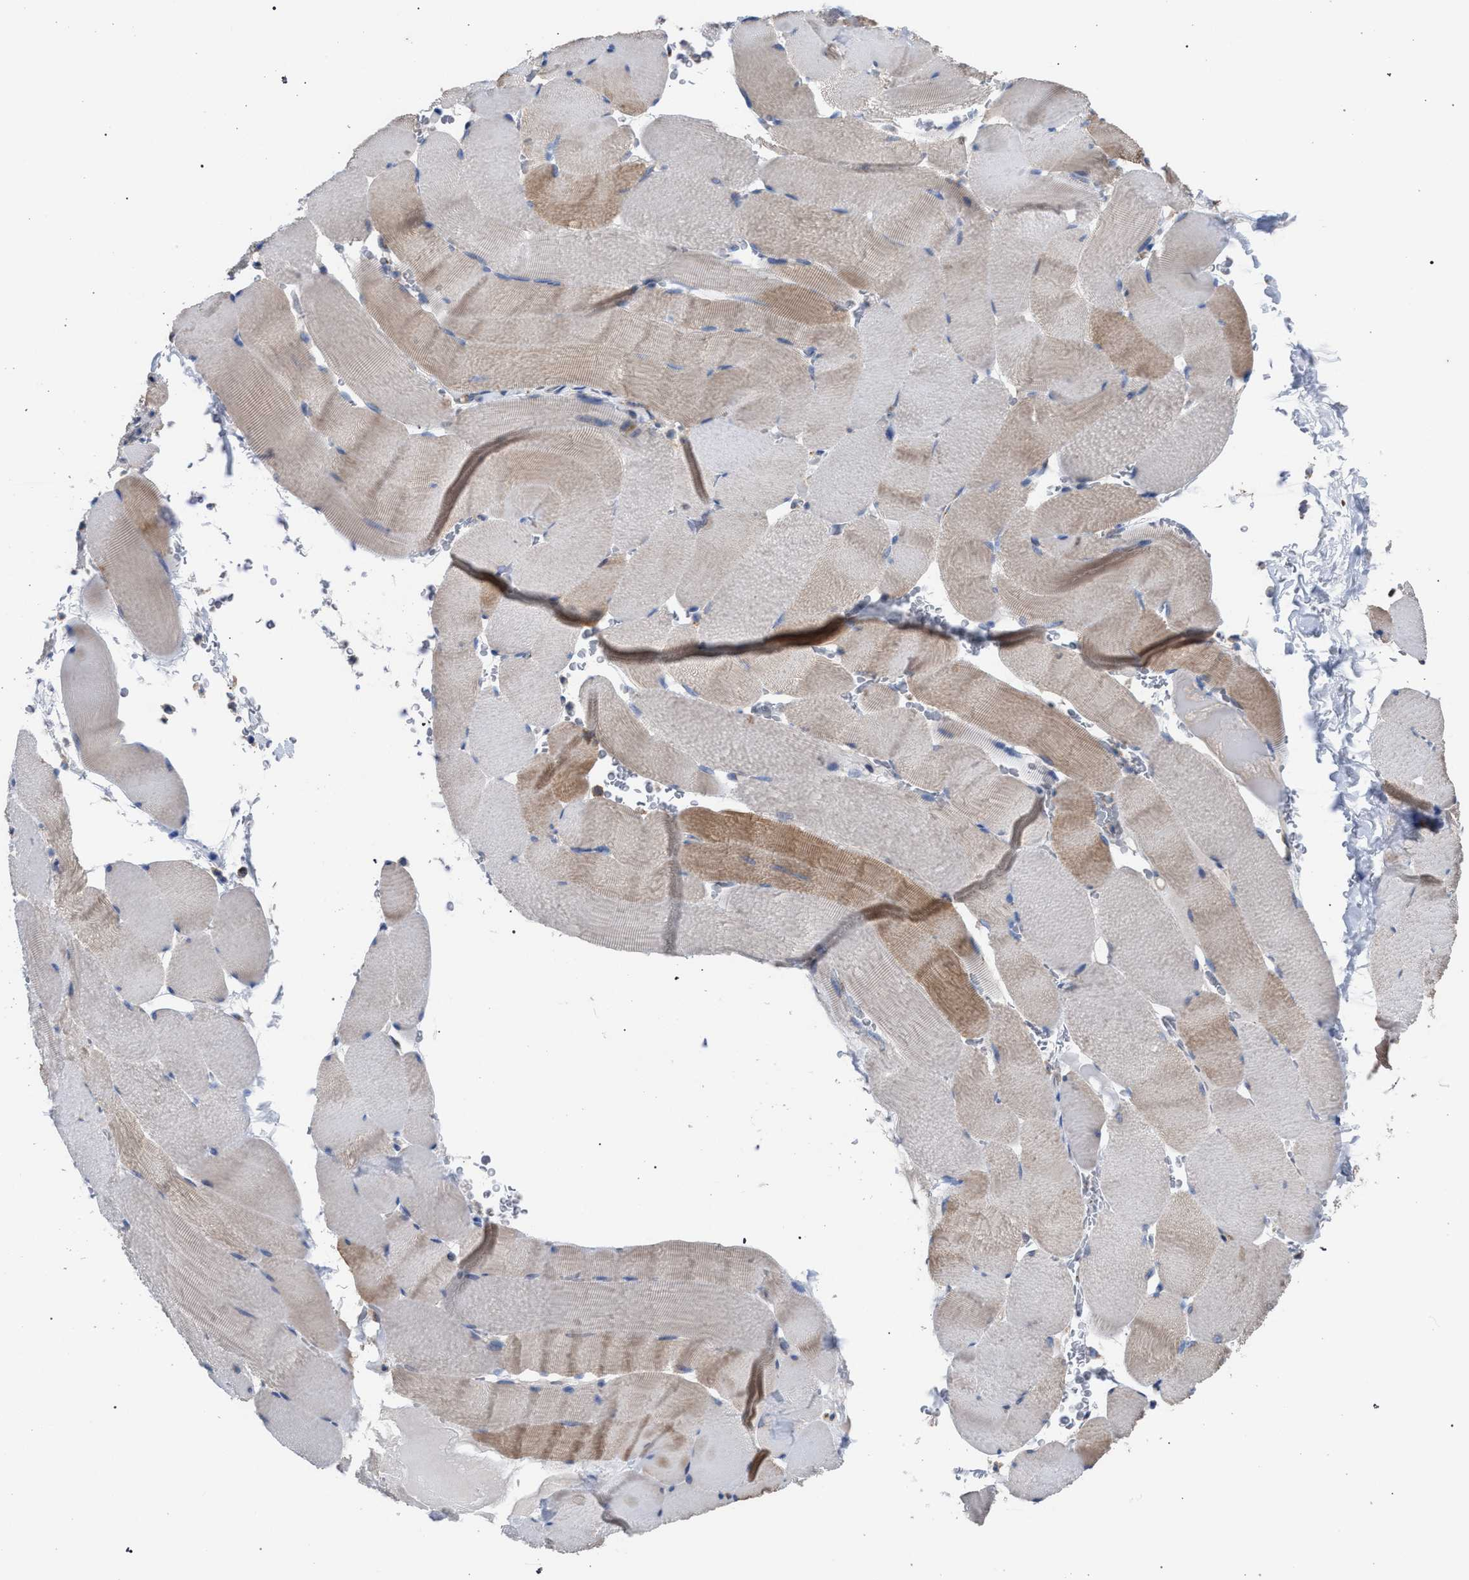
{"staining": {"intensity": "moderate", "quantity": "<25%", "location": "cytoplasmic/membranous"}, "tissue": "skeletal muscle", "cell_type": "Myocytes", "image_type": "normal", "snomed": [{"axis": "morphology", "description": "Normal tissue, NOS"}, {"axis": "topography", "description": "Skeletal muscle"}], "caption": "This image demonstrates immunohistochemistry (IHC) staining of unremarkable human skeletal muscle, with low moderate cytoplasmic/membranous expression in about <25% of myocytes.", "gene": "CDR2L", "patient": {"sex": "male", "age": 62}}